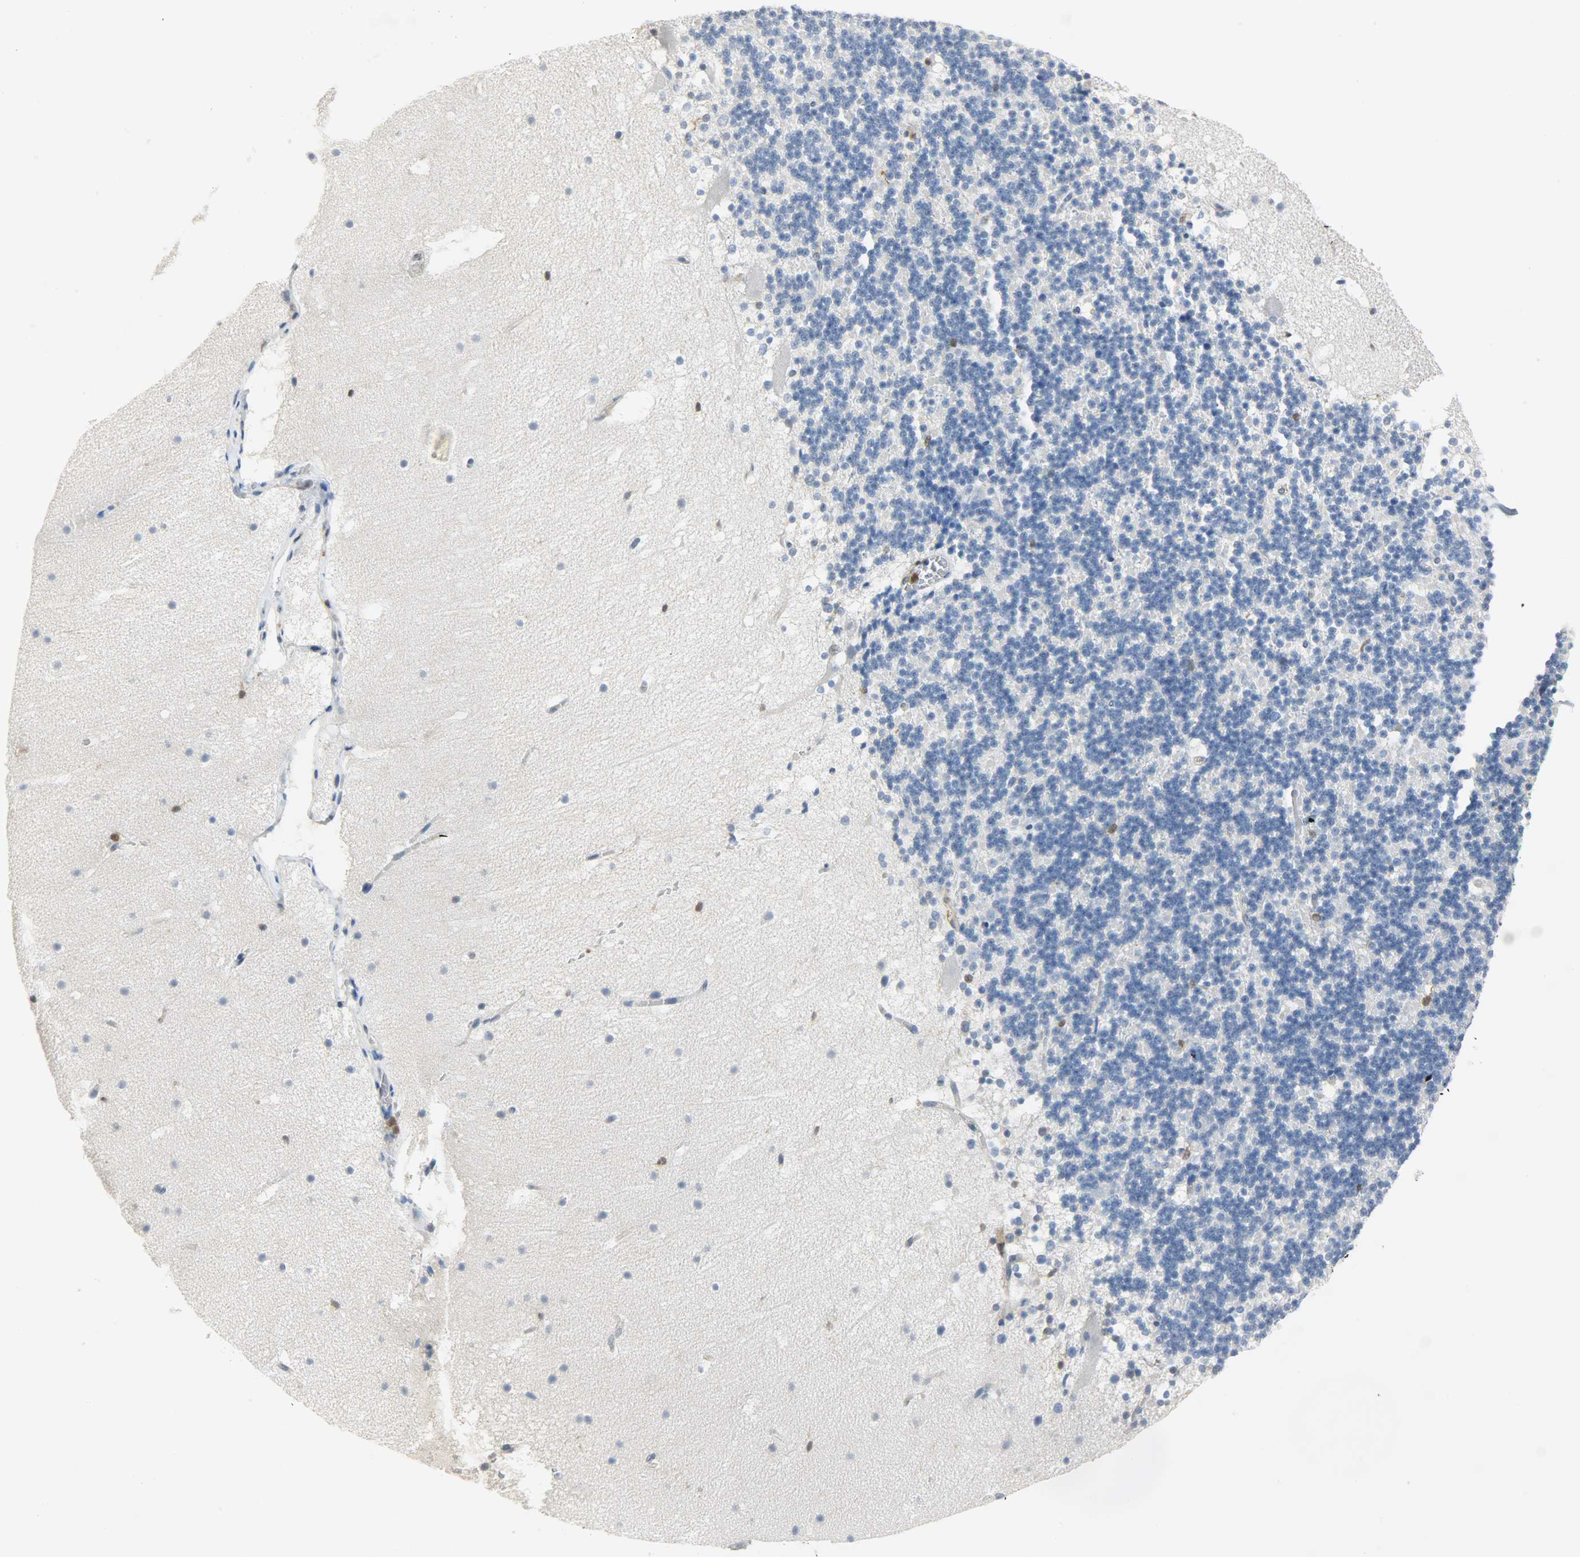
{"staining": {"intensity": "negative", "quantity": "none", "location": "none"}, "tissue": "cerebellum", "cell_type": "Cells in granular layer", "image_type": "normal", "snomed": [{"axis": "morphology", "description": "Normal tissue, NOS"}, {"axis": "topography", "description": "Cerebellum"}], "caption": "An immunohistochemistry (IHC) image of normal cerebellum is shown. There is no staining in cells in granular layer of cerebellum. (Immunohistochemistry (ihc), brightfield microscopy, high magnification).", "gene": "EIF4EBP1", "patient": {"sex": "male", "age": 45}}